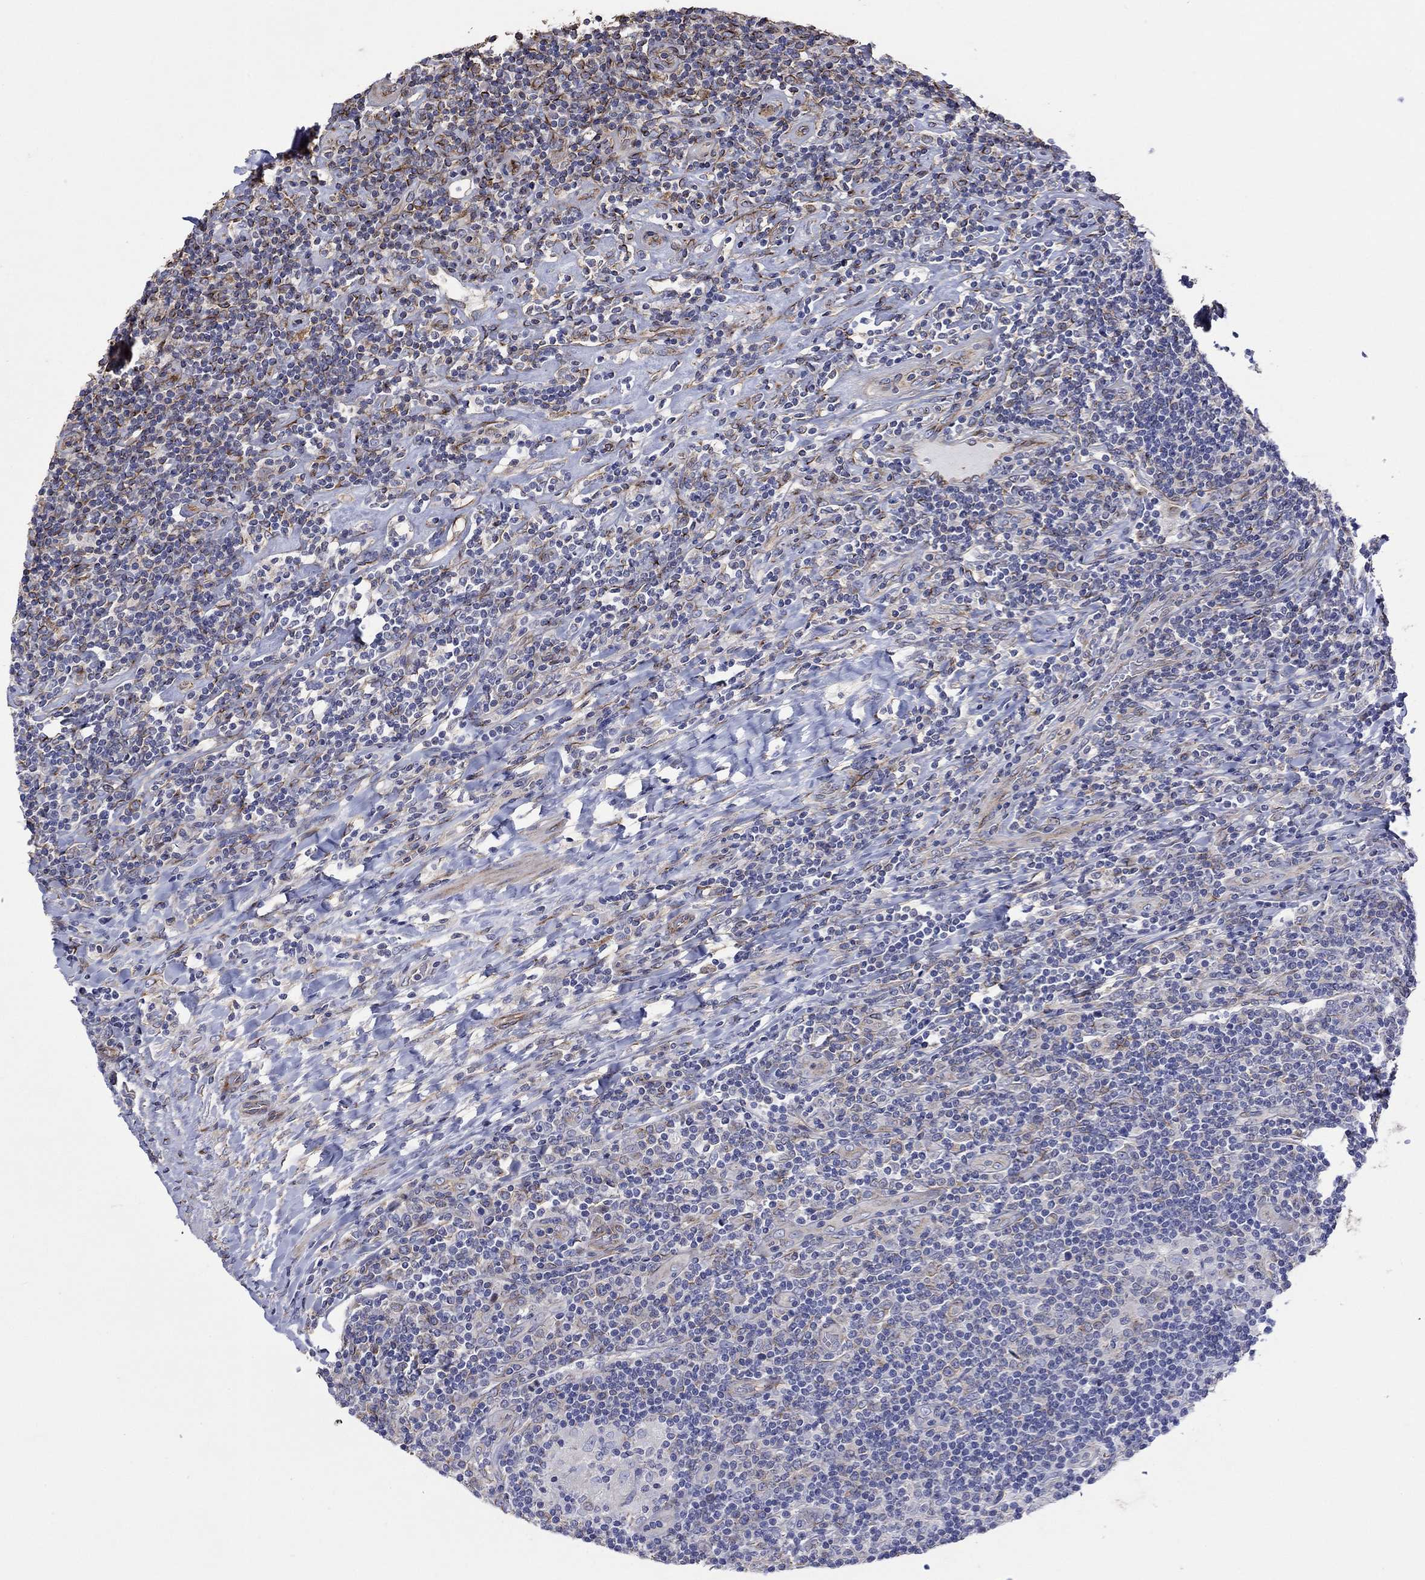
{"staining": {"intensity": "negative", "quantity": "none", "location": "none"}, "tissue": "lymphoma", "cell_type": "Tumor cells", "image_type": "cancer", "snomed": [{"axis": "morphology", "description": "Hodgkin's disease, NOS"}, {"axis": "topography", "description": "Lymph node"}], "caption": "Tumor cells are negative for protein expression in human Hodgkin's disease.", "gene": "TPRN", "patient": {"sex": "male", "age": 40}}